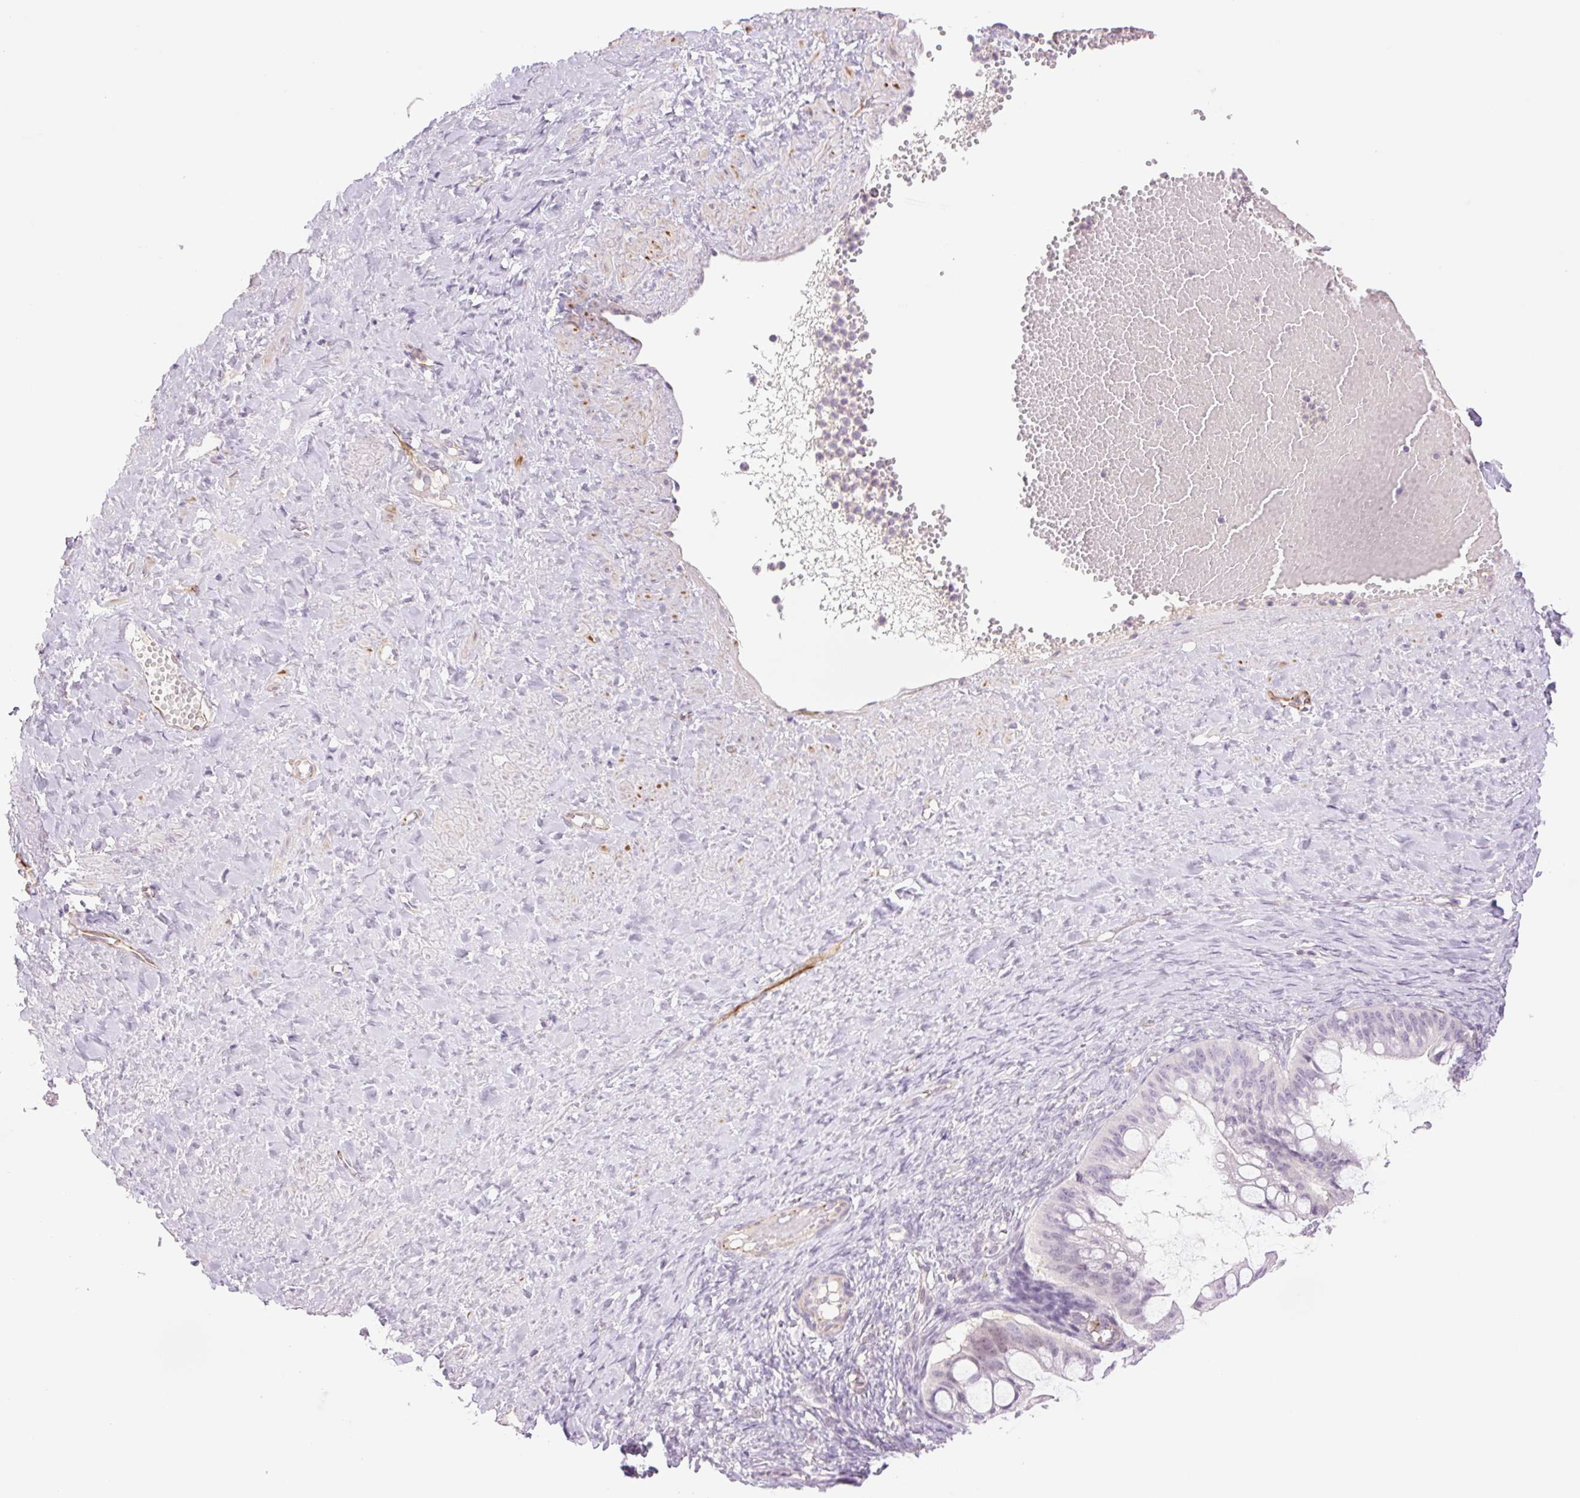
{"staining": {"intensity": "negative", "quantity": "none", "location": "none"}, "tissue": "ovarian cancer", "cell_type": "Tumor cells", "image_type": "cancer", "snomed": [{"axis": "morphology", "description": "Cystadenocarcinoma, mucinous, NOS"}, {"axis": "topography", "description": "Ovary"}], "caption": "High magnification brightfield microscopy of ovarian cancer stained with DAB (3,3'-diaminobenzidine) (brown) and counterstained with hematoxylin (blue): tumor cells show no significant positivity. (DAB immunohistochemistry (IHC) visualized using brightfield microscopy, high magnification).", "gene": "ZFYVE21", "patient": {"sex": "female", "age": 73}}